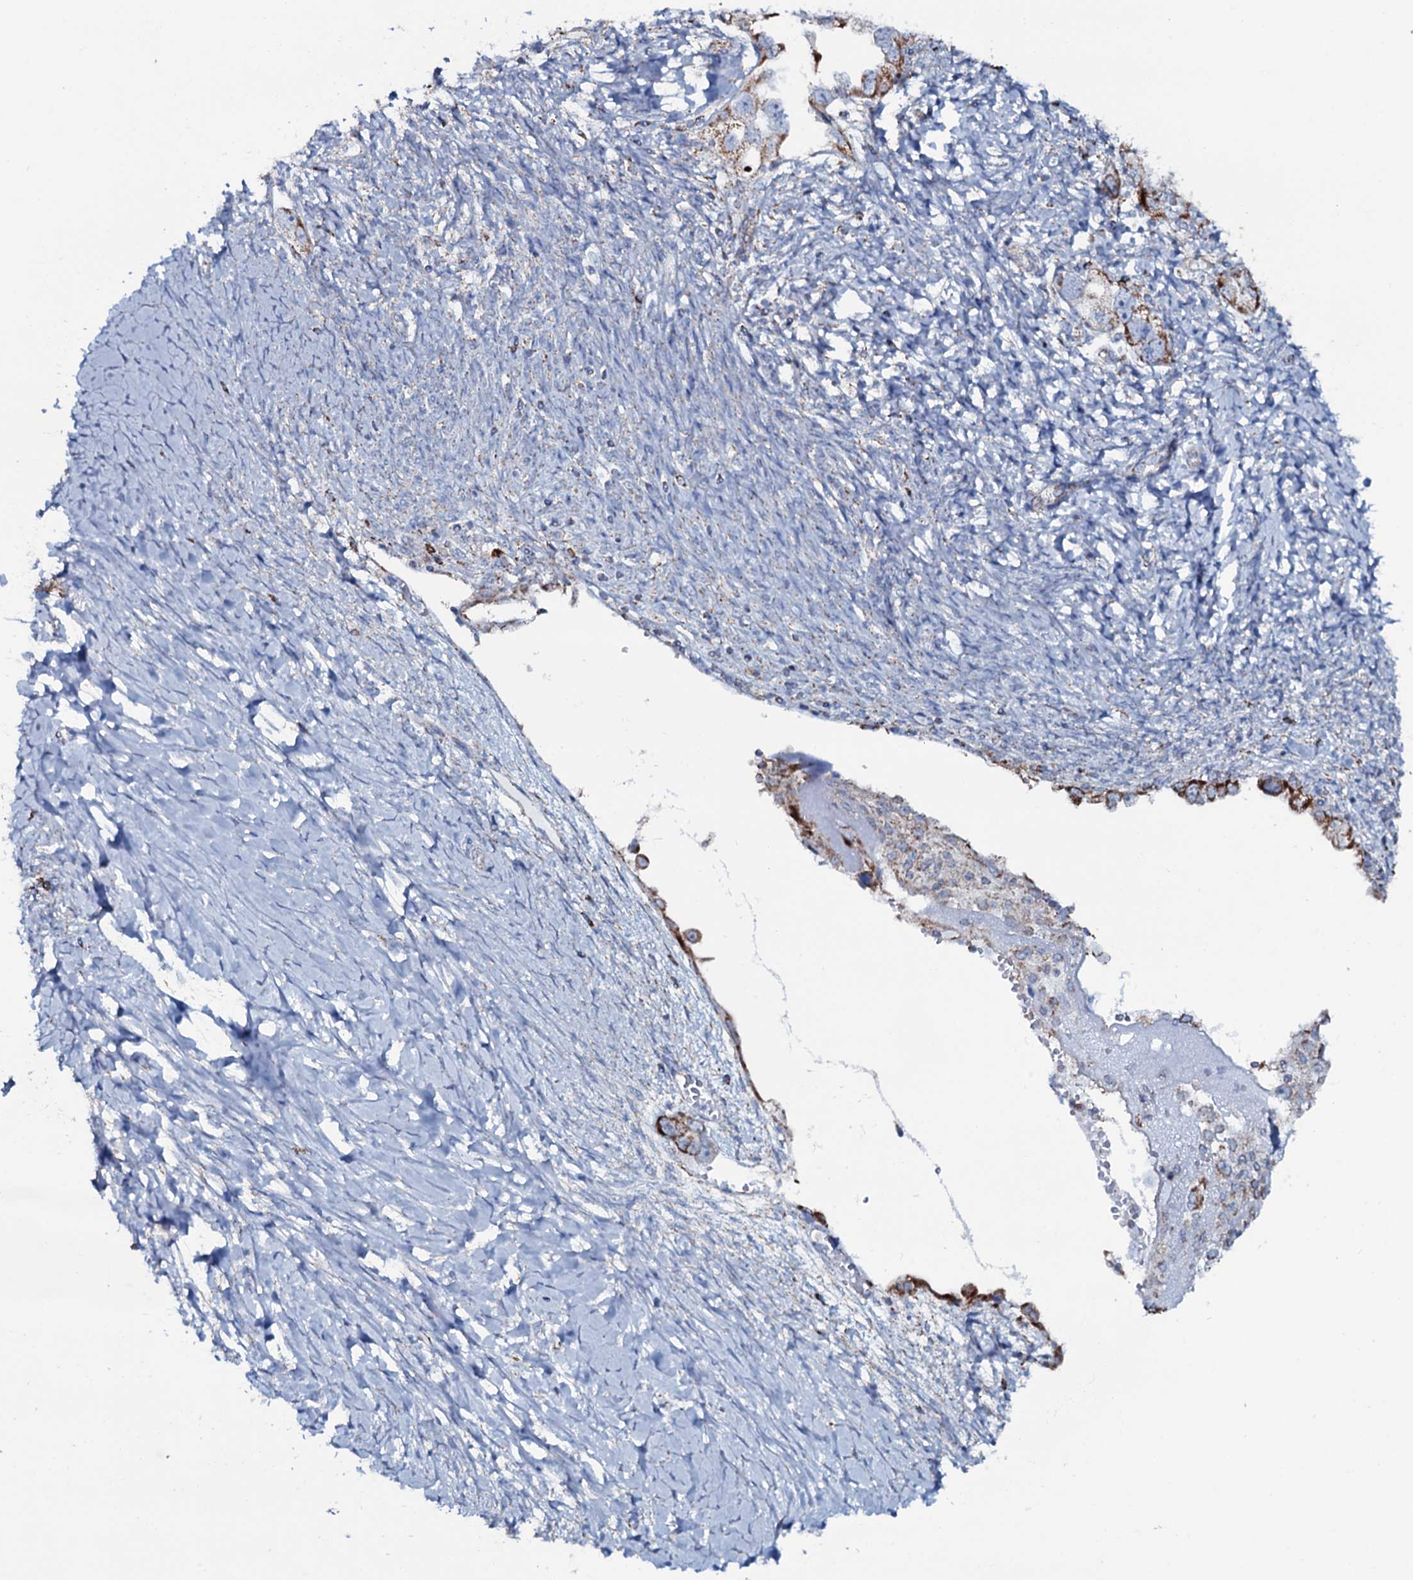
{"staining": {"intensity": "moderate", "quantity": ">75%", "location": "cytoplasmic/membranous"}, "tissue": "ovarian cancer", "cell_type": "Tumor cells", "image_type": "cancer", "snomed": [{"axis": "morphology", "description": "Carcinoma, NOS"}, {"axis": "morphology", "description": "Cystadenocarcinoma, serous, NOS"}, {"axis": "topography", "description": "Ovary"}], "caption": "Immunohistochemistry photomicrograph of serous cystadenocarcinoma (ovarian) stained for a protein (brown), which demonstrates medium levels of moderate cytoplasmic/membranous positivity in about >75% of tumor cells.", "gene": "MRPS35", "patient": {"sex": "female", "age": 69}}